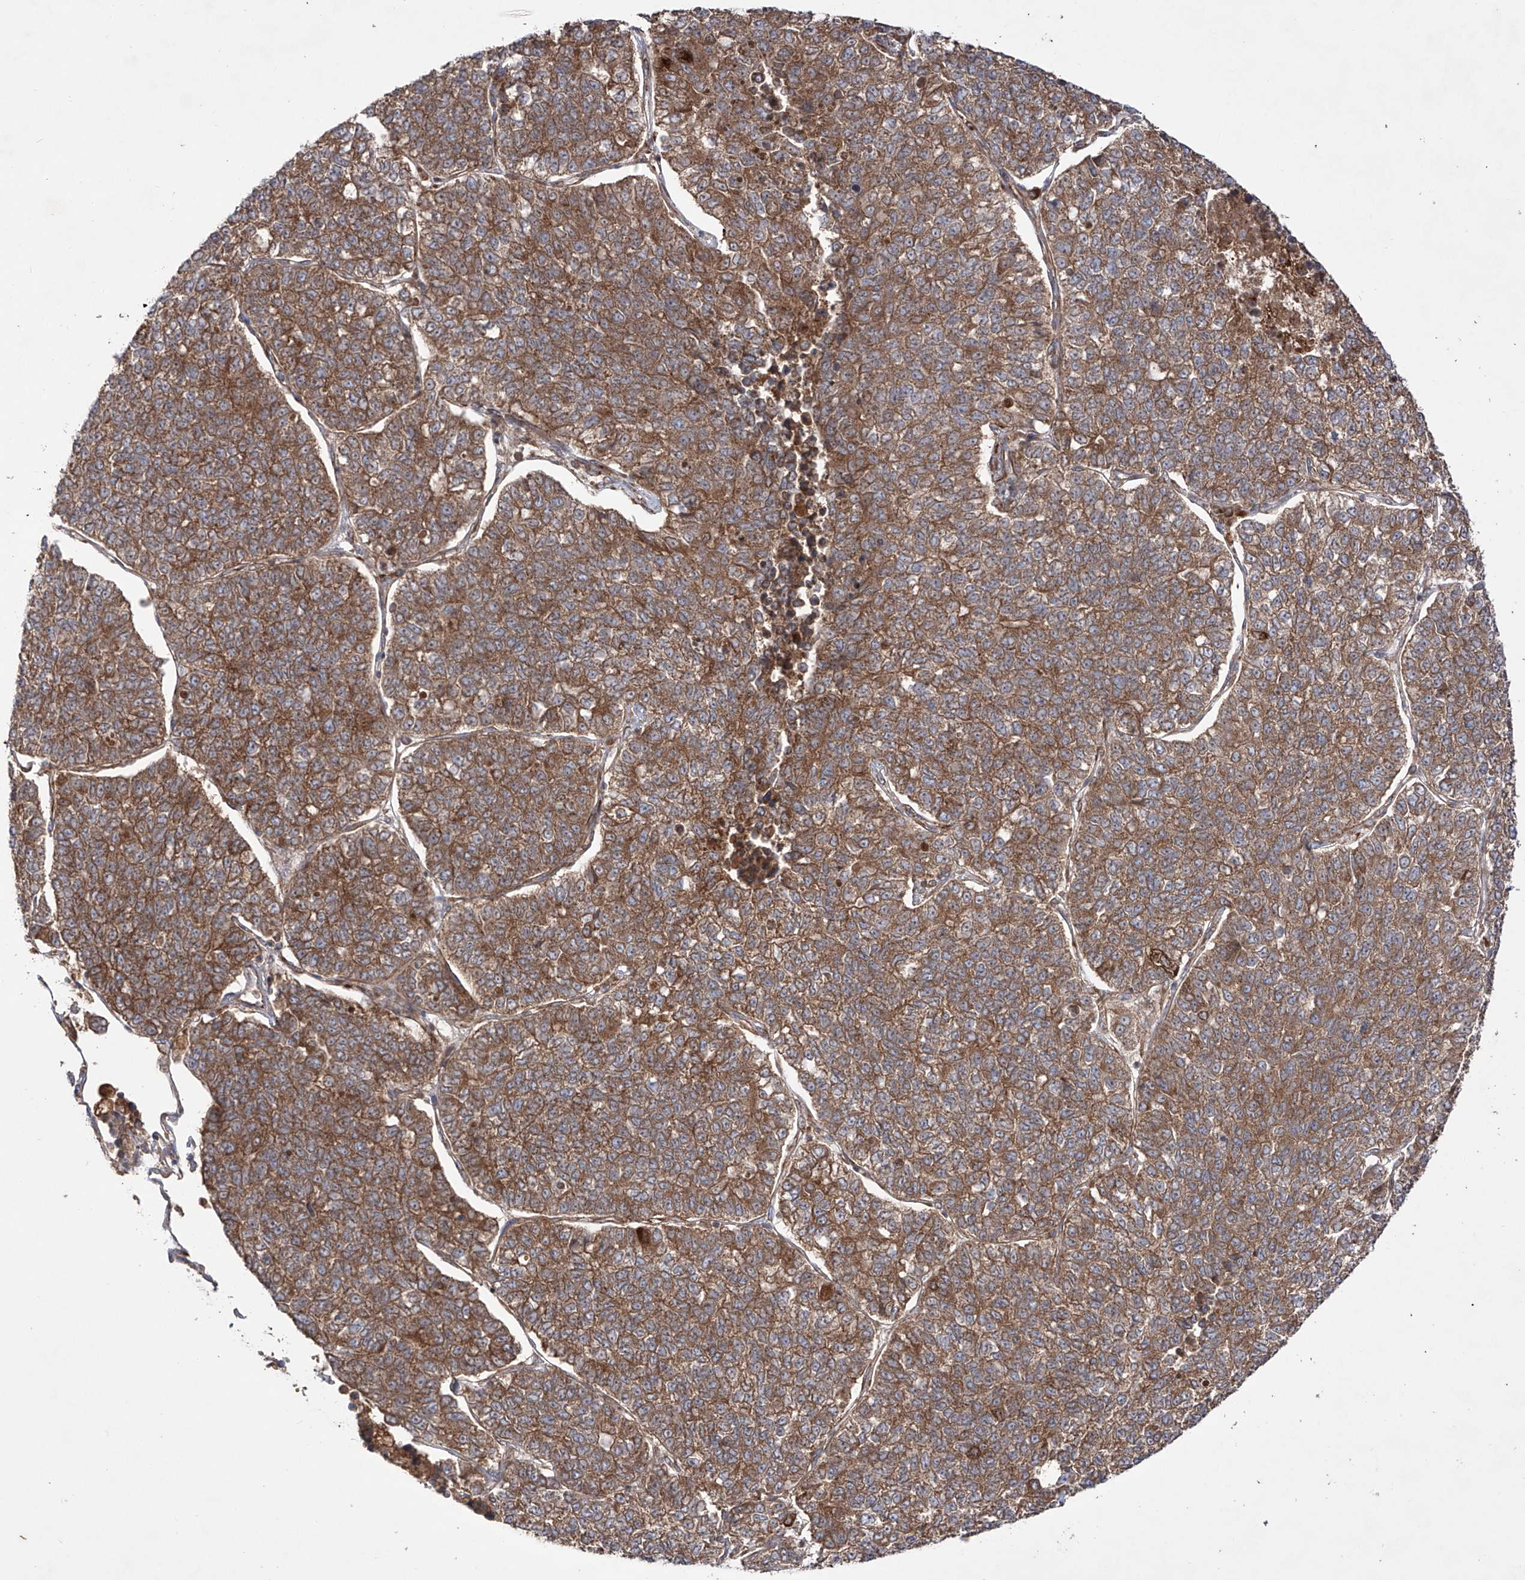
{"staining": {"intensity": "moderate", "quantity": ">75%", "location": "cytoplasmic/membranous"}, "tissue": "lung cancer", "cell_type": "Tumor cells", "image_type": "cancer", "snomed": [{"axis": "morphology", "description": "Adenocarcinoma, NOS"}, {"axis": "topography", "description": "Lung"}], "caption": "Moderate cytoplasmic/membranous protein staining is present in approximately >75% of tumor cells in lung adenocarcinoma. (Brightfield microscopy of DAB IHC at high magnification).", "gene": "YKT6", "patient": {"sex": "male", "age": 49}}